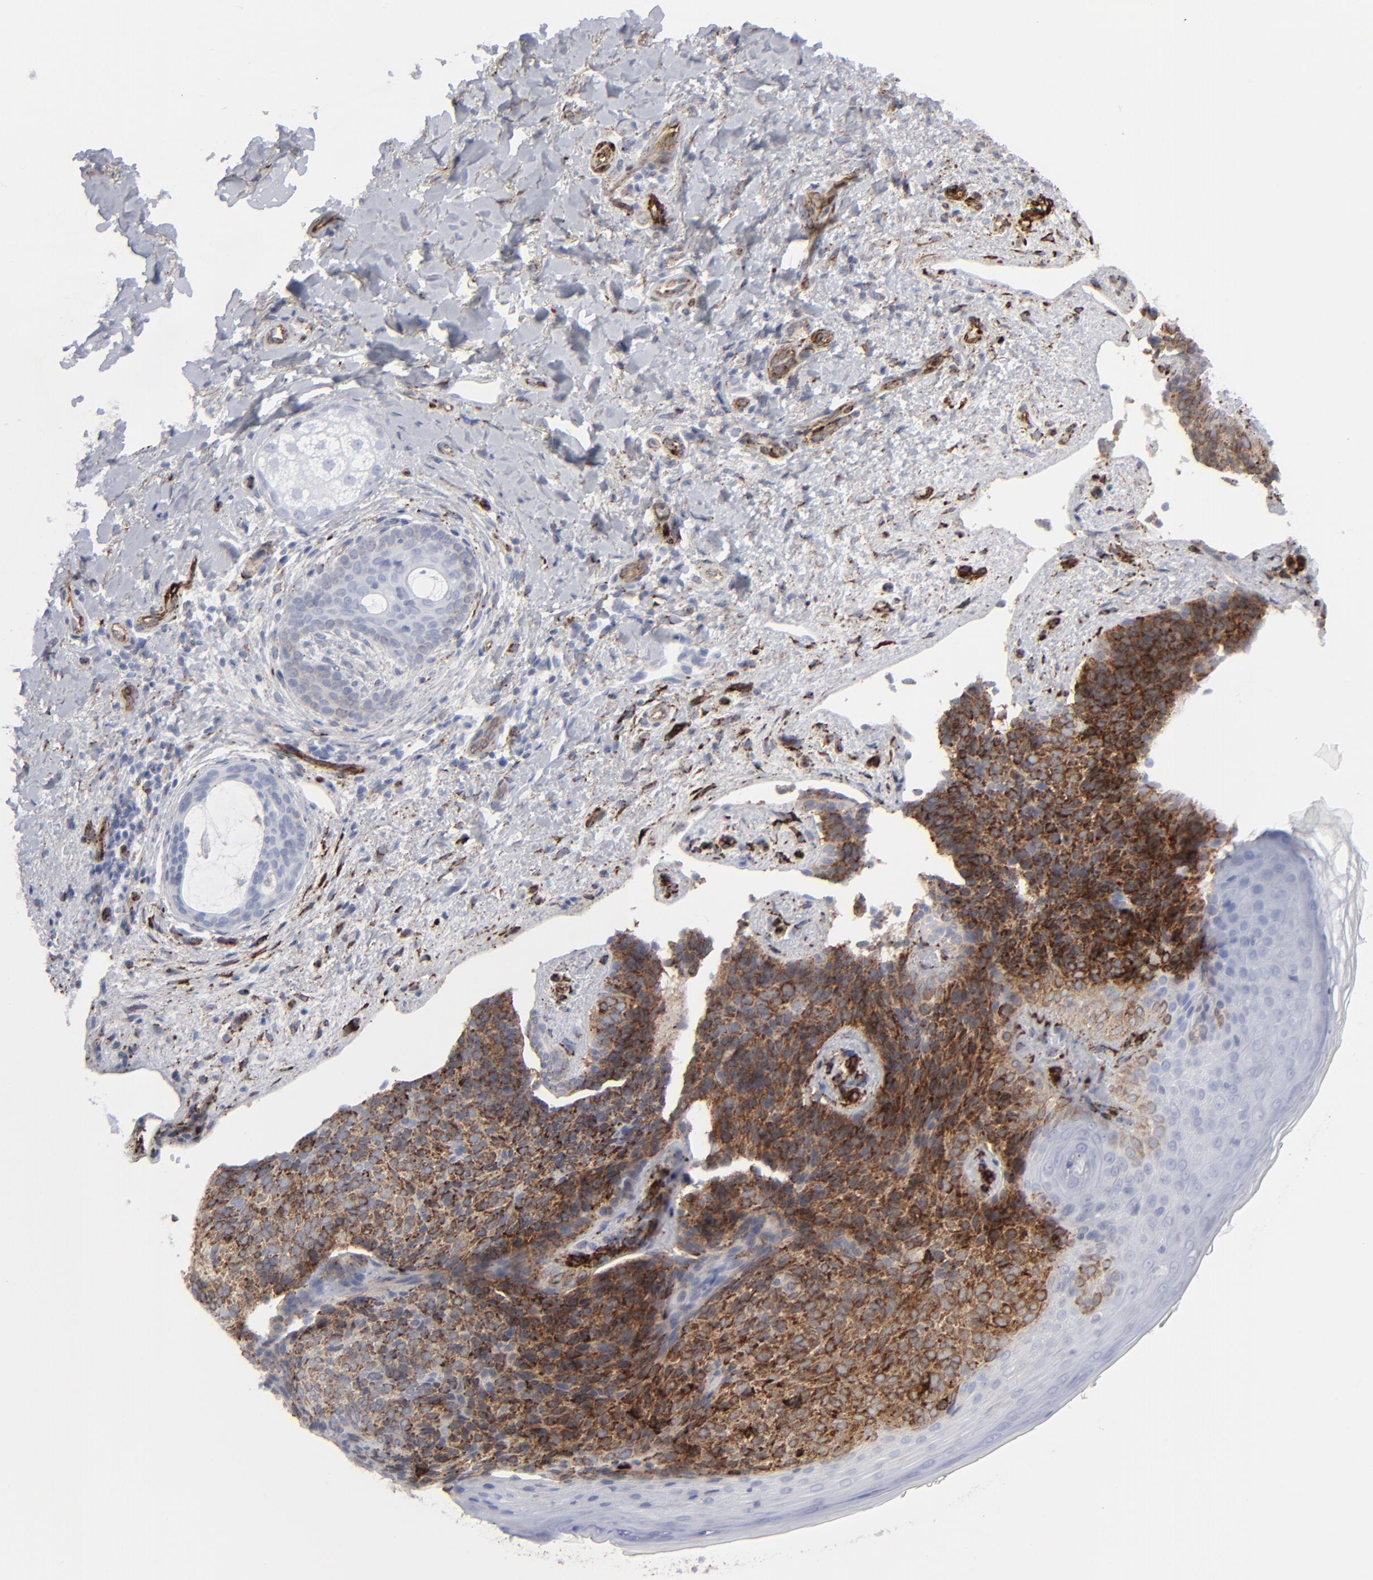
{"staining": {"intensity": "strong", "quantity": ">75%", "location": "nuclear"}, "tissue": "skin cancer", "cell_type": "Tumor cells", "image_type": "cancer", "snomed": [{"axis": "morphology", "description": "Basal cell carcinoma"}, {"axis": "topography", "description": "Skin"}], "caption": "Approximately >75% of tumor cells in human skin cancer display strong nuclear protein positivity as visualized by brown immunohistochemical staining.", "gene": "SPARC", "patient": {"sex": "female", "age": 78}}